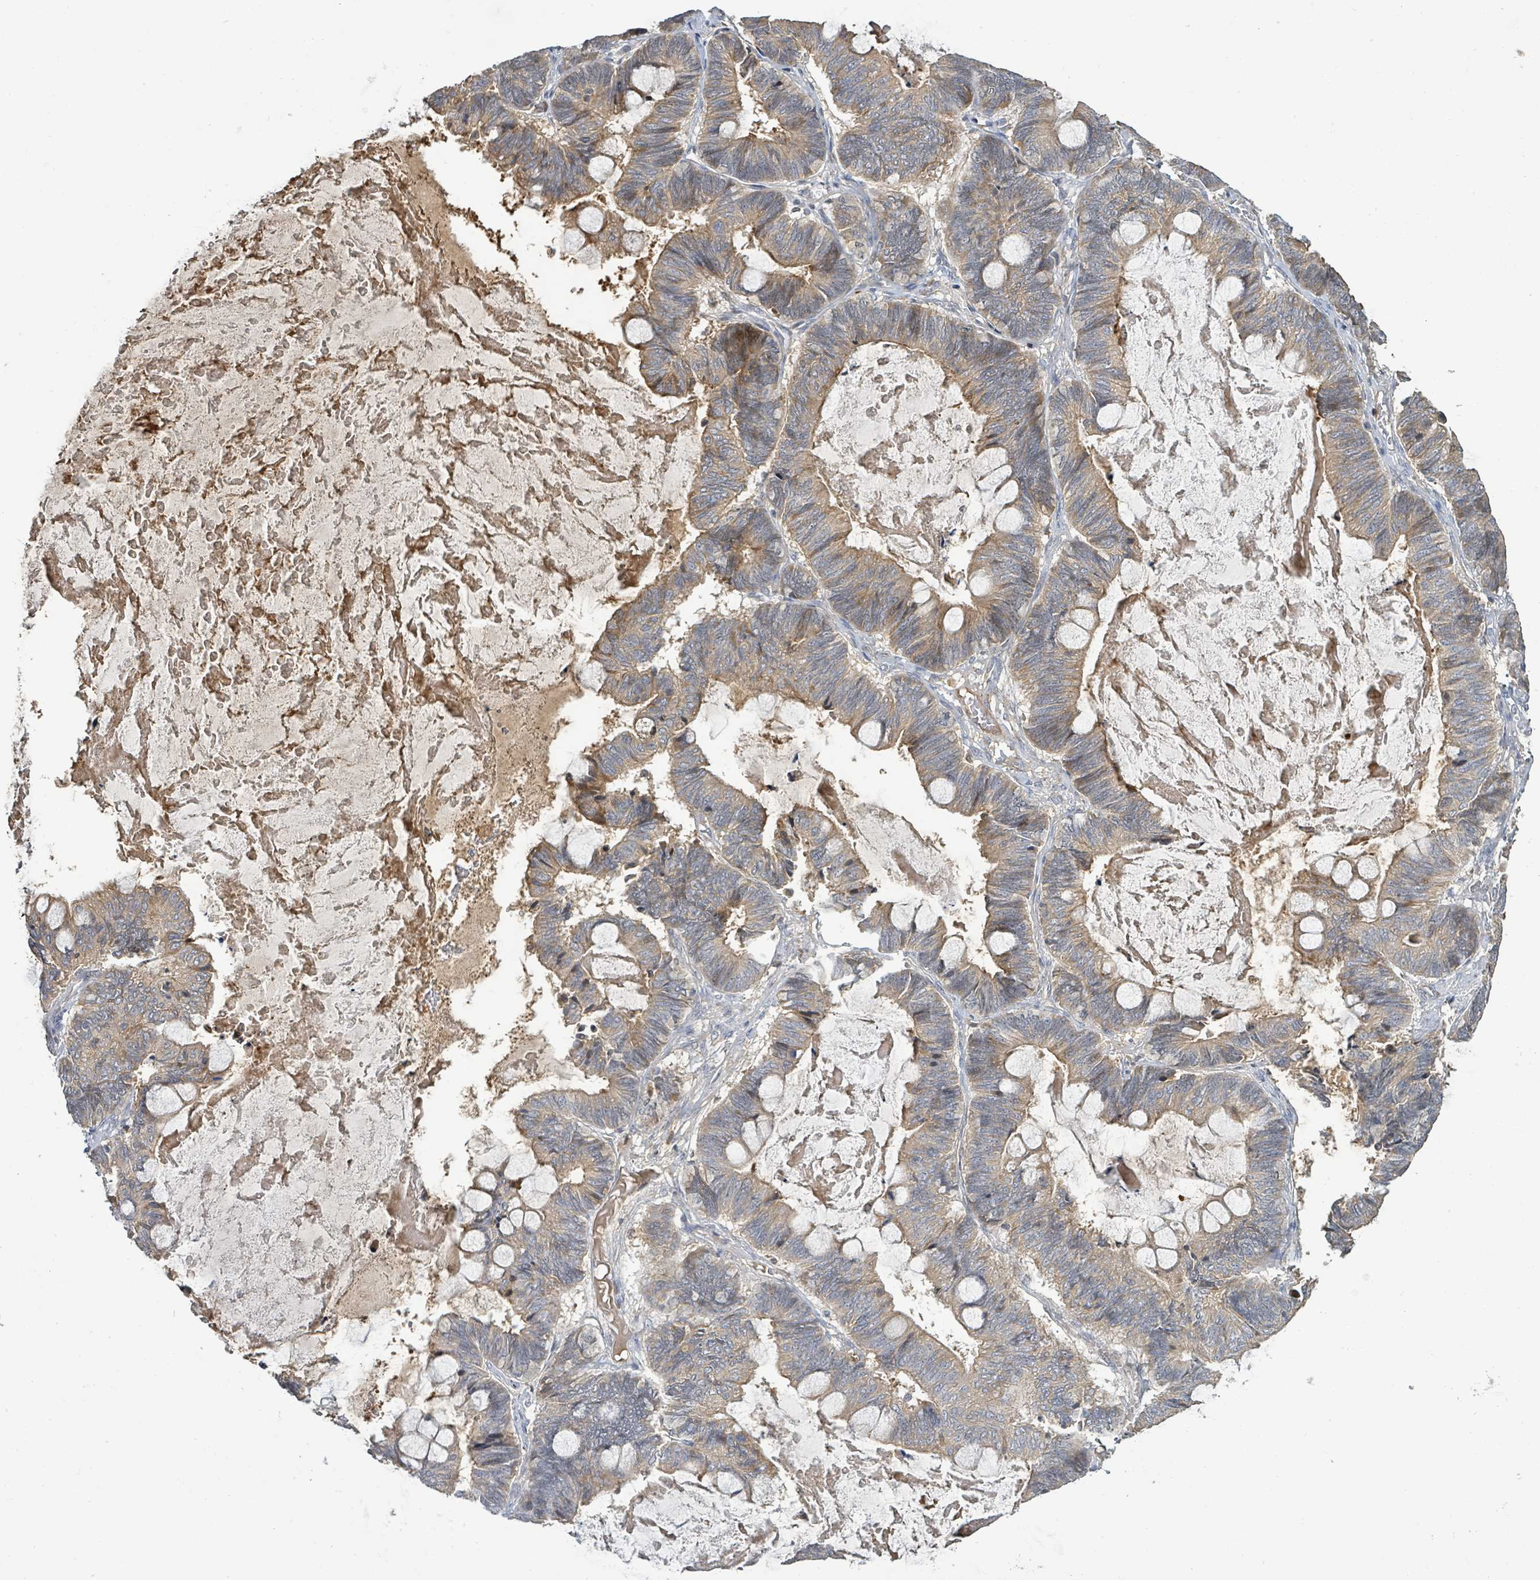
{"staining": {"intensity": "weak", "quantity": ">75%", "location": "cytoplasmic/membranous"}, "tissue": "ovarian cancer", "cell_type": "Tumor cells", "image_type": "cancer", "snomed": [{"axis": "morphology", "description": "Cystadenocarcinoma, mucinous, NOS"}, {"axis": "topography", "description": "Ovary"}], "caption": "Protein expression analysis of mucinous cystadenocarcinoma (ovarian) displays weak cytoplasmic/membranous staining in approximately >75% of tumor cells.", "gene": "STARD4", "patient": {"sex": "female", "age": 61}}